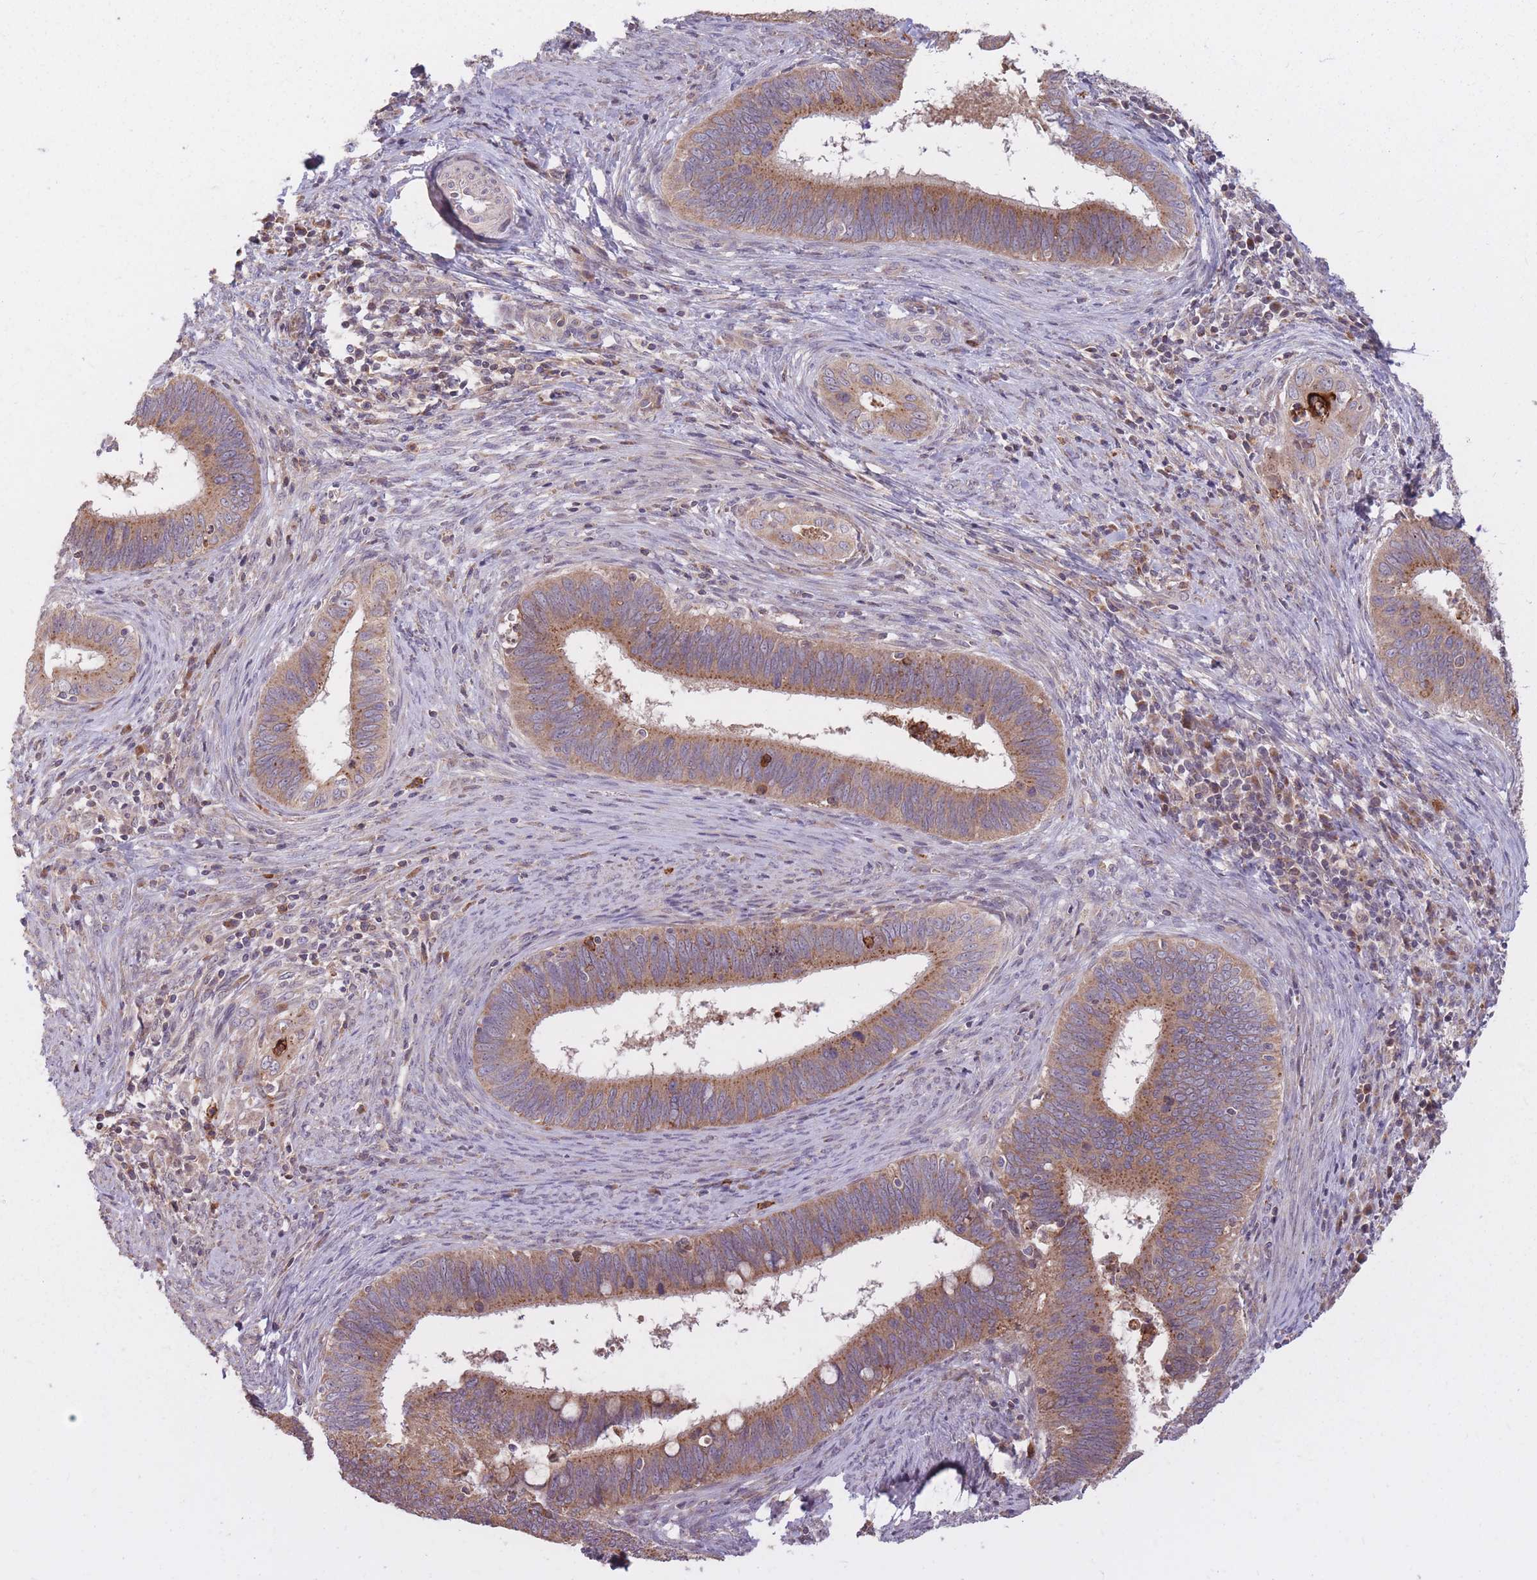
{"staining": {"intensity": "moderate", "quantity": ">75%", "location": "cytoplasmic/membranous"}, "tissue": "cervical cancer", "cell_type": "Tumor cells", "image_type": "cancer", "snomed": [{"axis": "morphology", "description": "Adenocarcinoma, NOS"}, {"axis": "topography", "description": "Cervix"}], "caption": "A photomicrograph showing moderate cytoplasmic/membranous positivity in about >75% of tumor cells in adenocarcinoma (cervical), as visualized by brown immunohistochemical staining.", "gene": "IGF2BP2", "patient": {"sex": "female", "age": 42}}